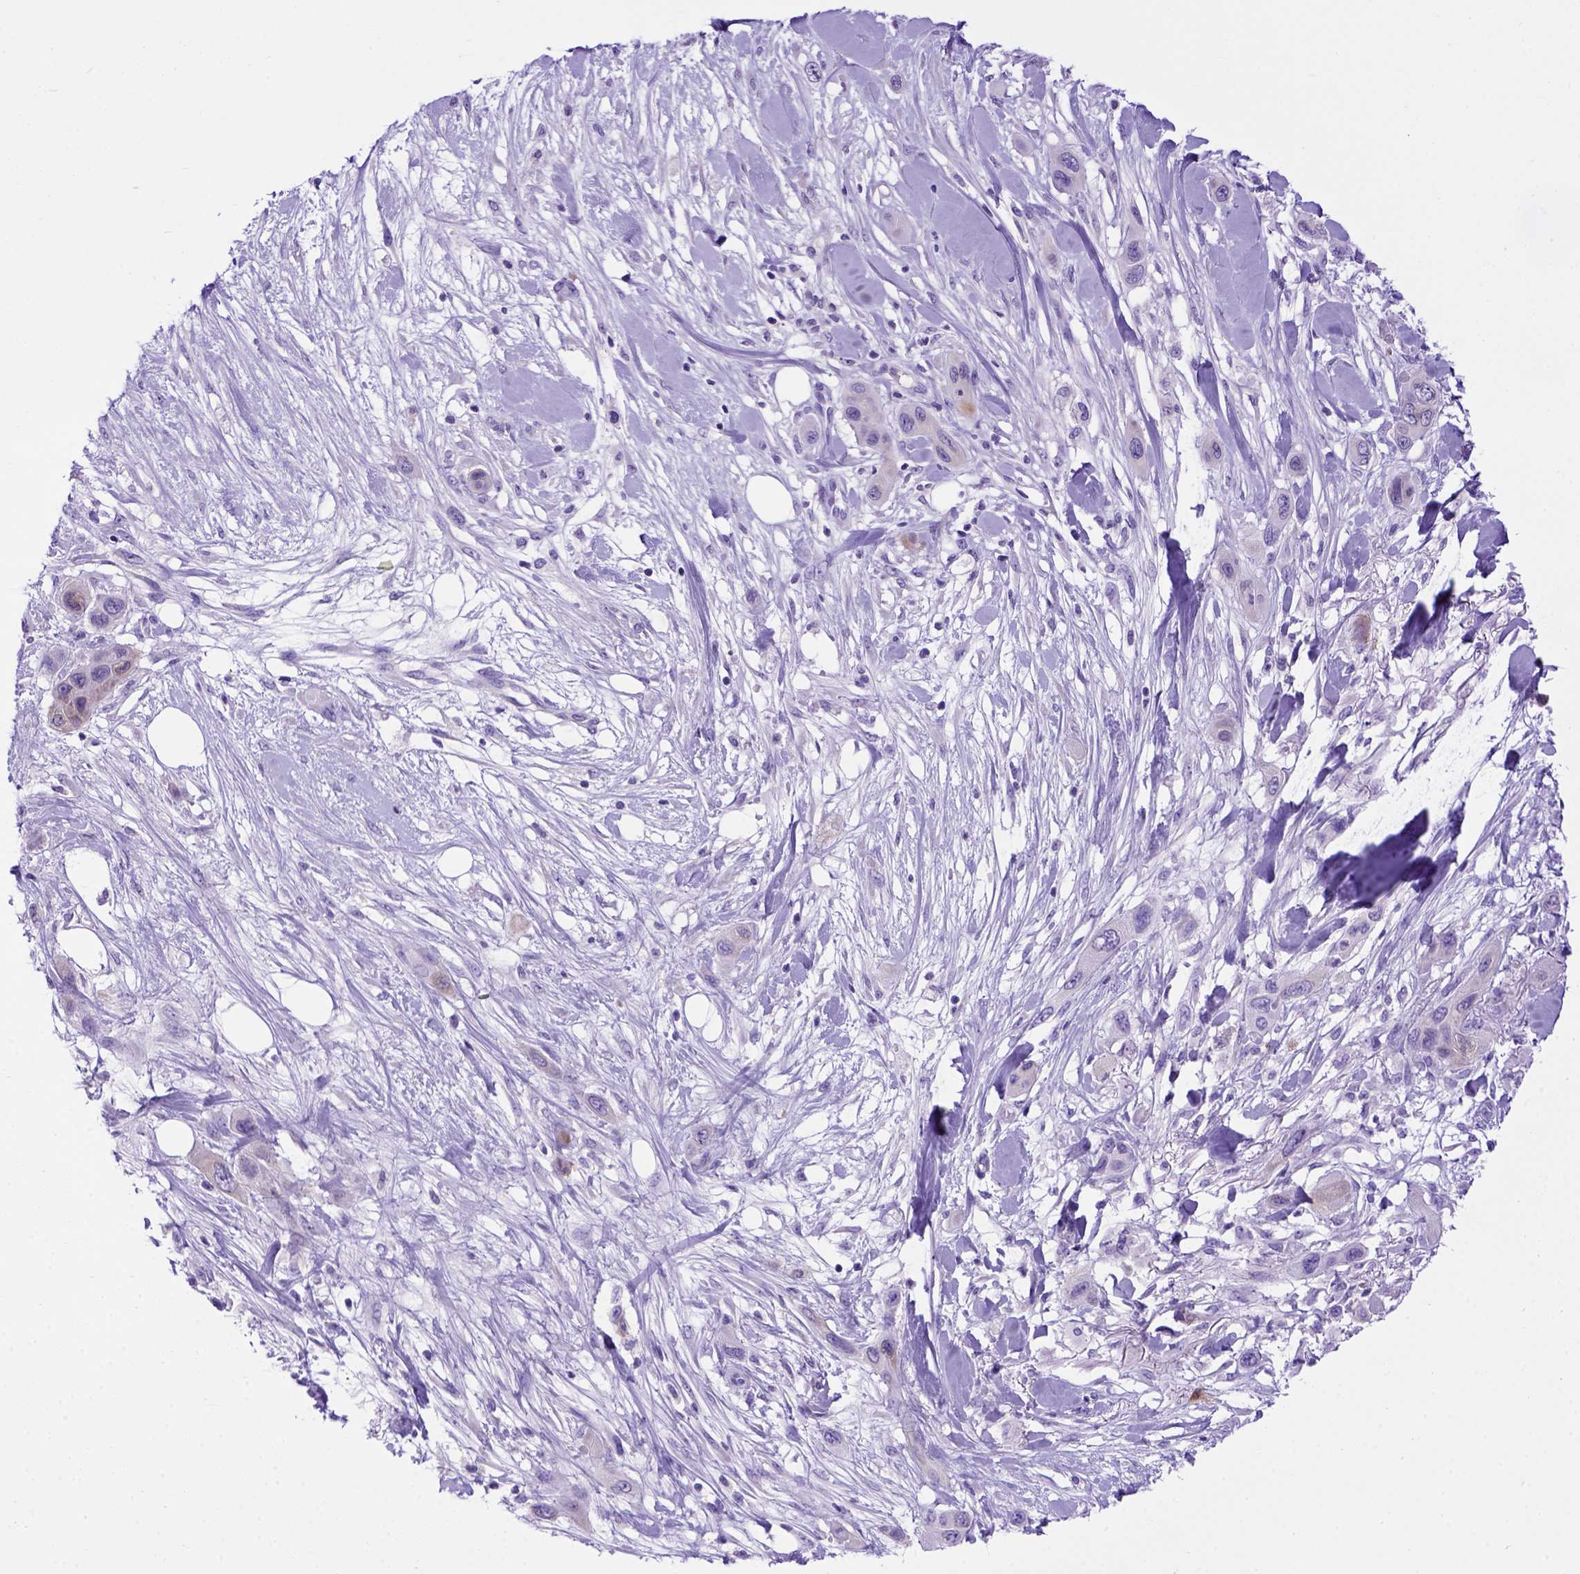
{"staining": {"intensity": "negative", "quantity": "none", "location": "none"}, "tissue": "skin cancer", "cell_type": "Tumor cells", "image_type": "cancer", "snomed": [{"axis": "morphology", "description": "Squamous cell carcinoma, NOS"}, {"axis": "topography", "description": "Skin"}], "caption": "DAB (3,3'-diaminobenzidine) immunohistochemical staining of squamous cell carcinoma (skin) reveals no significant positivity in tumor cells. The staining is performed using DAB brown chromogen with nuclei counter-stained in using hematoxylin.", "gene": "PTGES", "patient": {"sex": "male", "age": 79}}